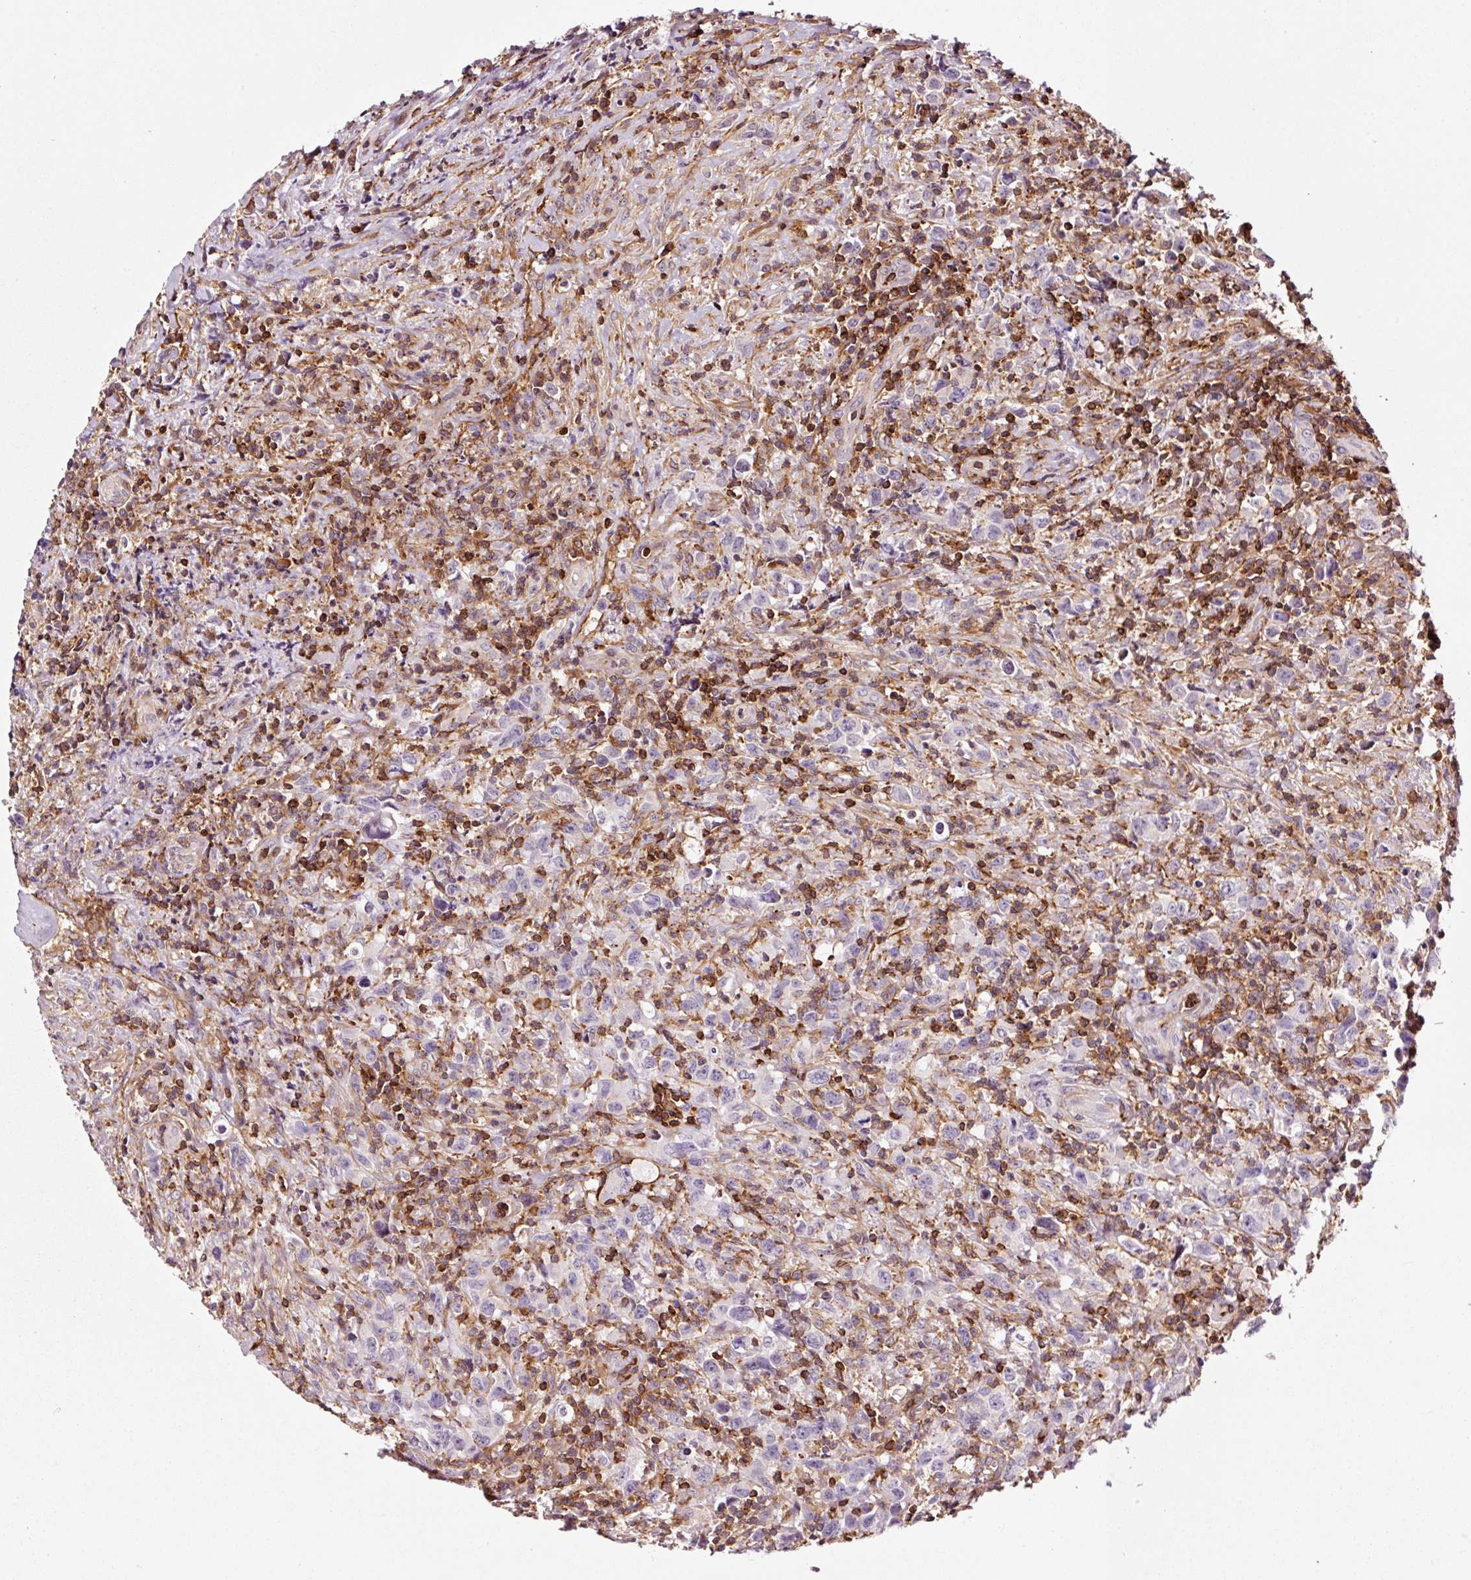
{"staining": {"intensity": "negative", "quantity": "none", "location": "none"}, "tissue": "lymphoma", "cell_type": "Tumor cells", "image_type": "cancer", "snomed": [{"axis": "morphology", "description": "Hodgkin's disease, NOS"}, {"axis": "topography", "description": "Lymph node"}], "caption": "Immunohistochemistry histopathology image of neoplastic tissue: lymphoma stained with DAB (3,3'-diaminobenzidine) reveals no significant protein expression in tumor cells.", "gene": "ADD3", "patient": {"sex": "female", "age": 18}}